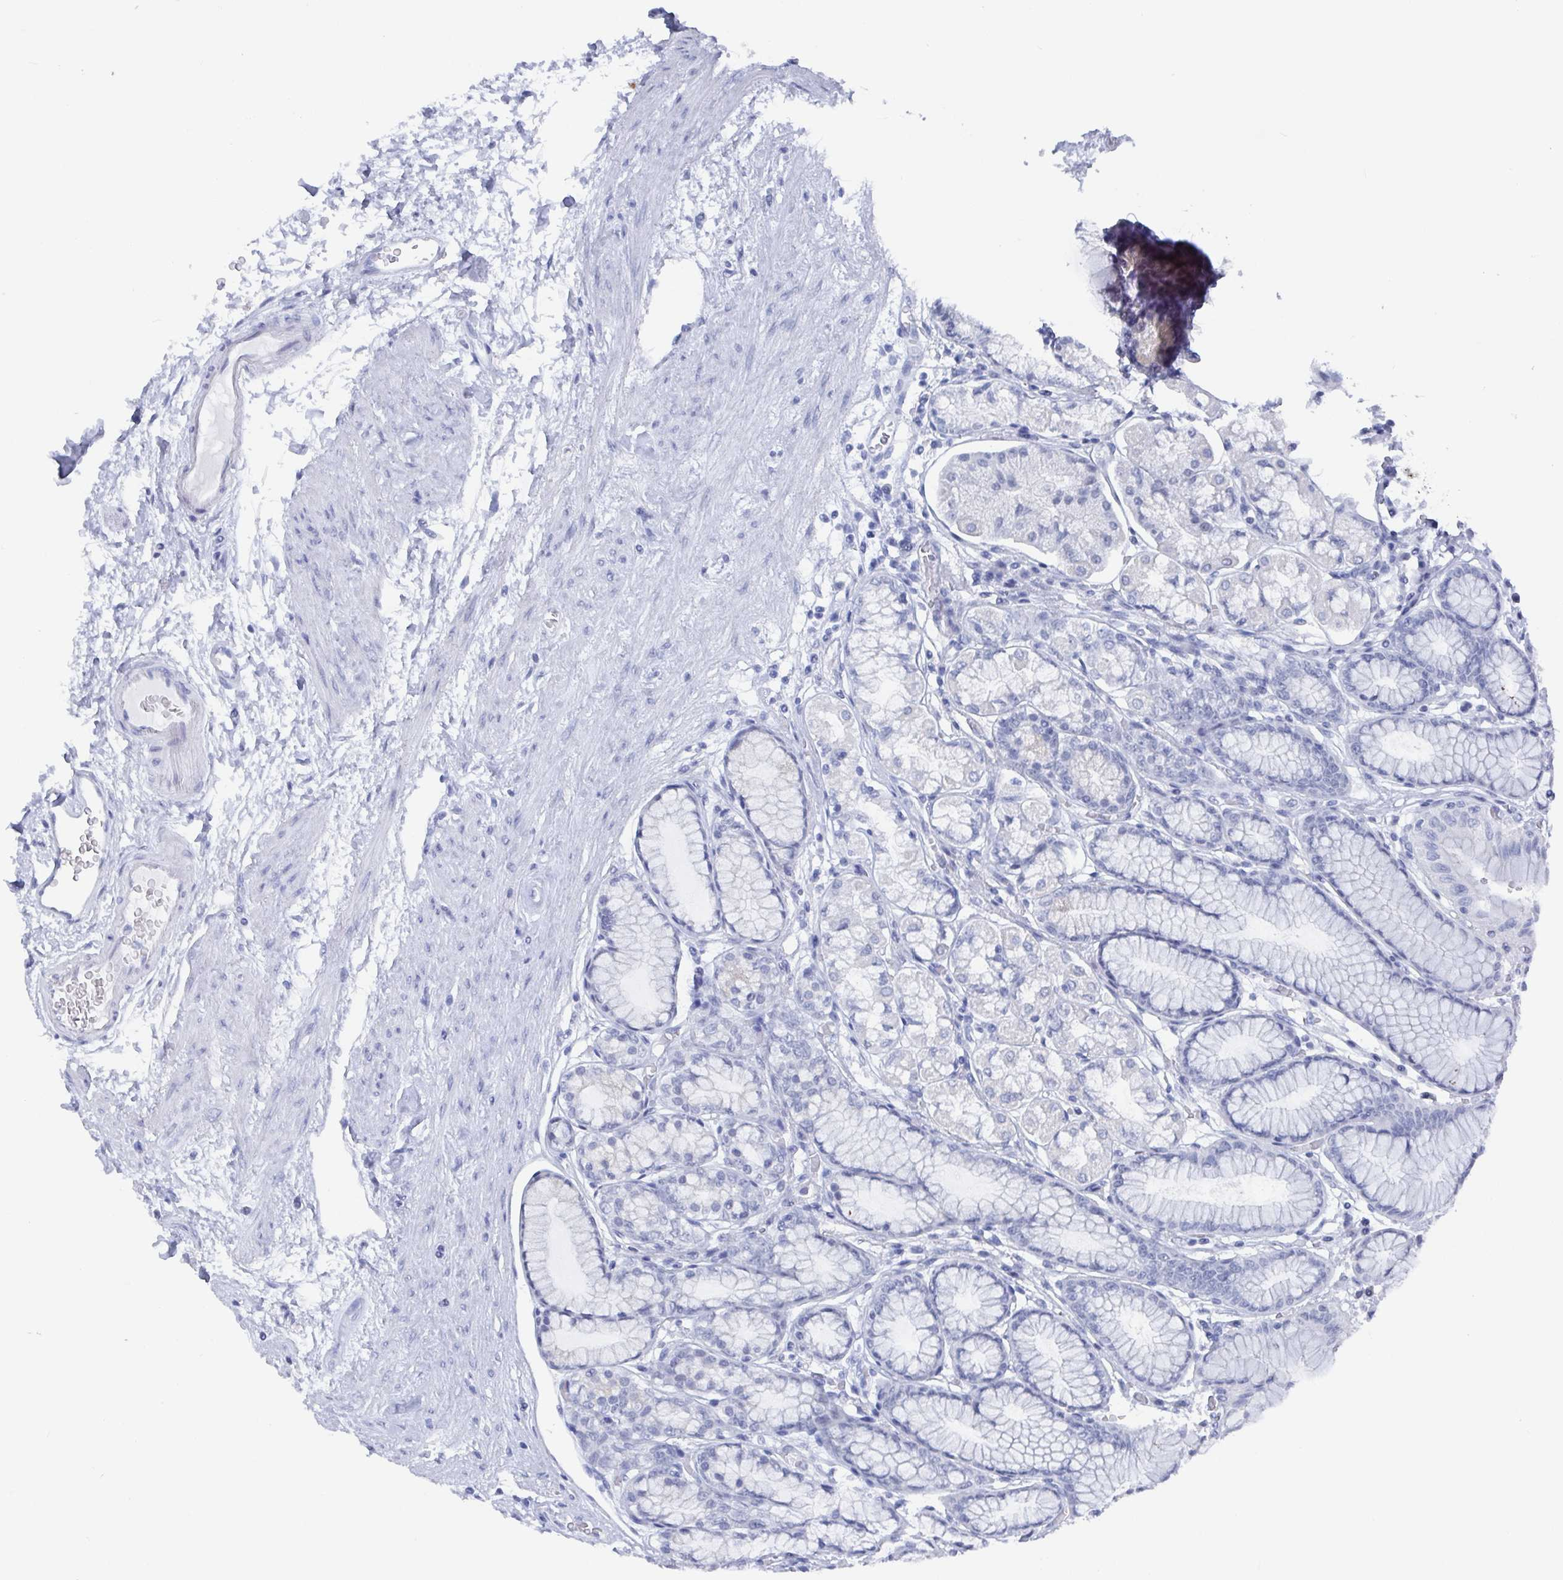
{"staining": {"intensity": "negative", "quantity": "none", "location": "none"}, "tissue": "stomach", "cell_type": "Glandular cells", "image_type": "normal", "snomed": [{"axis": "morphology", "description": "Normal tissue, NOS"}, {"axis": "topography", "description": "Stomach"}, {"axis": "topography", "description": "Stomach, lower"}], "caption": "Immunohistochemistry (IHC) micrograph of benign stomach: human stomach stained with DAB (3,3'-diaminobenzidine) reveals no significant protein positivity in glandular cells.", "gene": "CAMKV", "patient": {"sex": "male", "age": 76}}